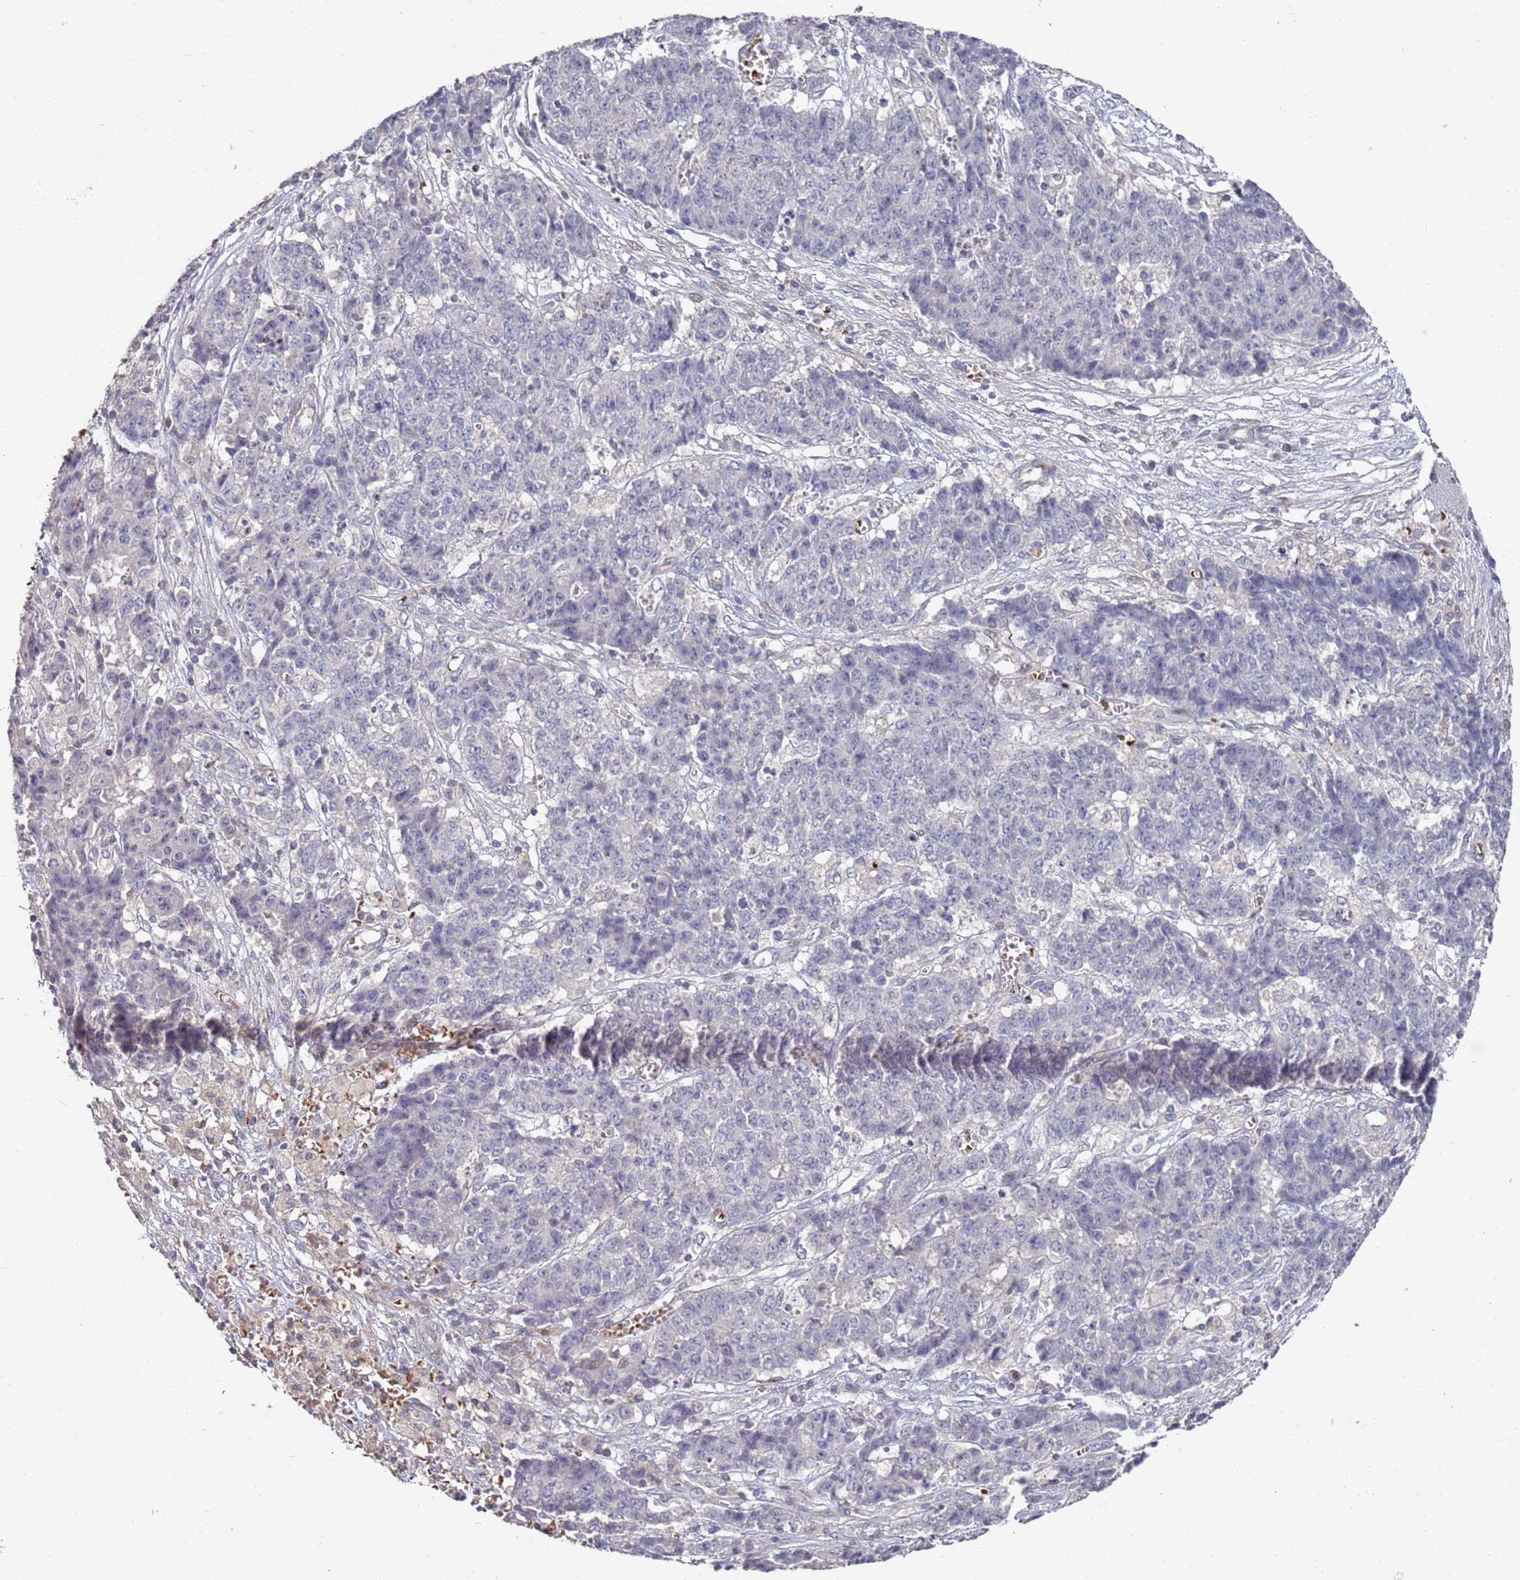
{"staining": {"intensity": "negative", "quantity": "none", "location": "none"}, "tissue": "ovarian cancer", "cell_type": "Tumor cells", "image_type": "cancer", "snomed": [{"axis": "morphology", "description": "Carcinoma, endometroid"}, {"axis": "topography", "description": "Ovary"}], "caption": "DAB immunohistochemical staining of human ovarian endometroid carcinoma reveals no significant staining in tumor cells. (DAB (3,3'-diaminobenzidine) immunohistochemistry visualized using brightfield microscopy, high magnification).", "gene": "LACC1", "patient": {"sex": "female", "age": 42}}